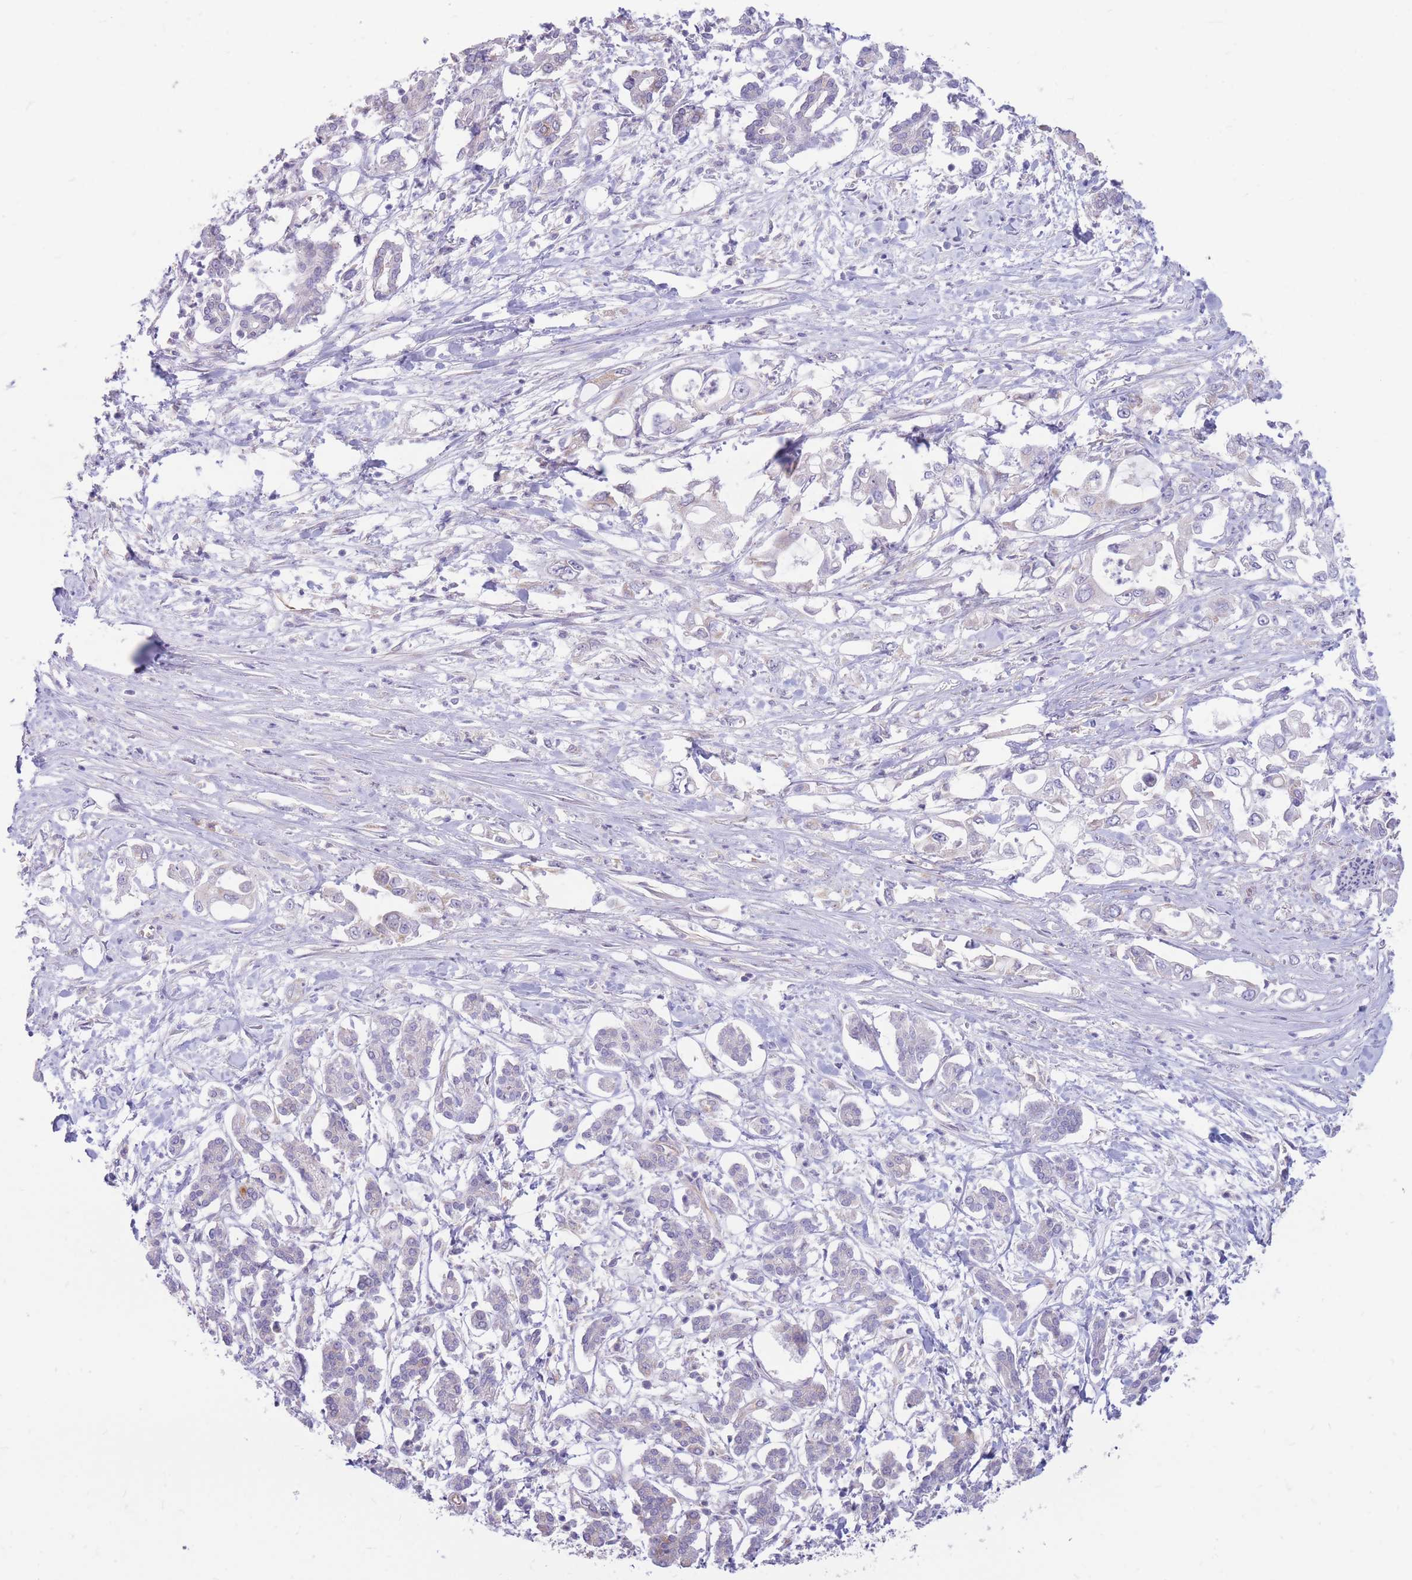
{"staining": {"intensity": "negative", "quantity": "none", "location": "none"}, "tissue": "pancreatic cancer", "cell_type": "Tumor cells", "image_type": "cancer", "snomed": [{"axis": "morphology", "description": "Adenocarcinoma, NOS"}, {"axis": "topography", "description": "Pancreas"}], "caption": "This histopathology image is of pancreatic cancer (adenocarcinoma) stained with IHC to label a protein in brown with the nuclei are counter-stained blue. There is no staining in tumor cells. (DAB (3,3'-diaminobenzidine) immunohistochemistry visualized using brightfield microscopy, high magnification).", "gene": "MRPS9", "patient": {"sex": "male", "age": 61}}